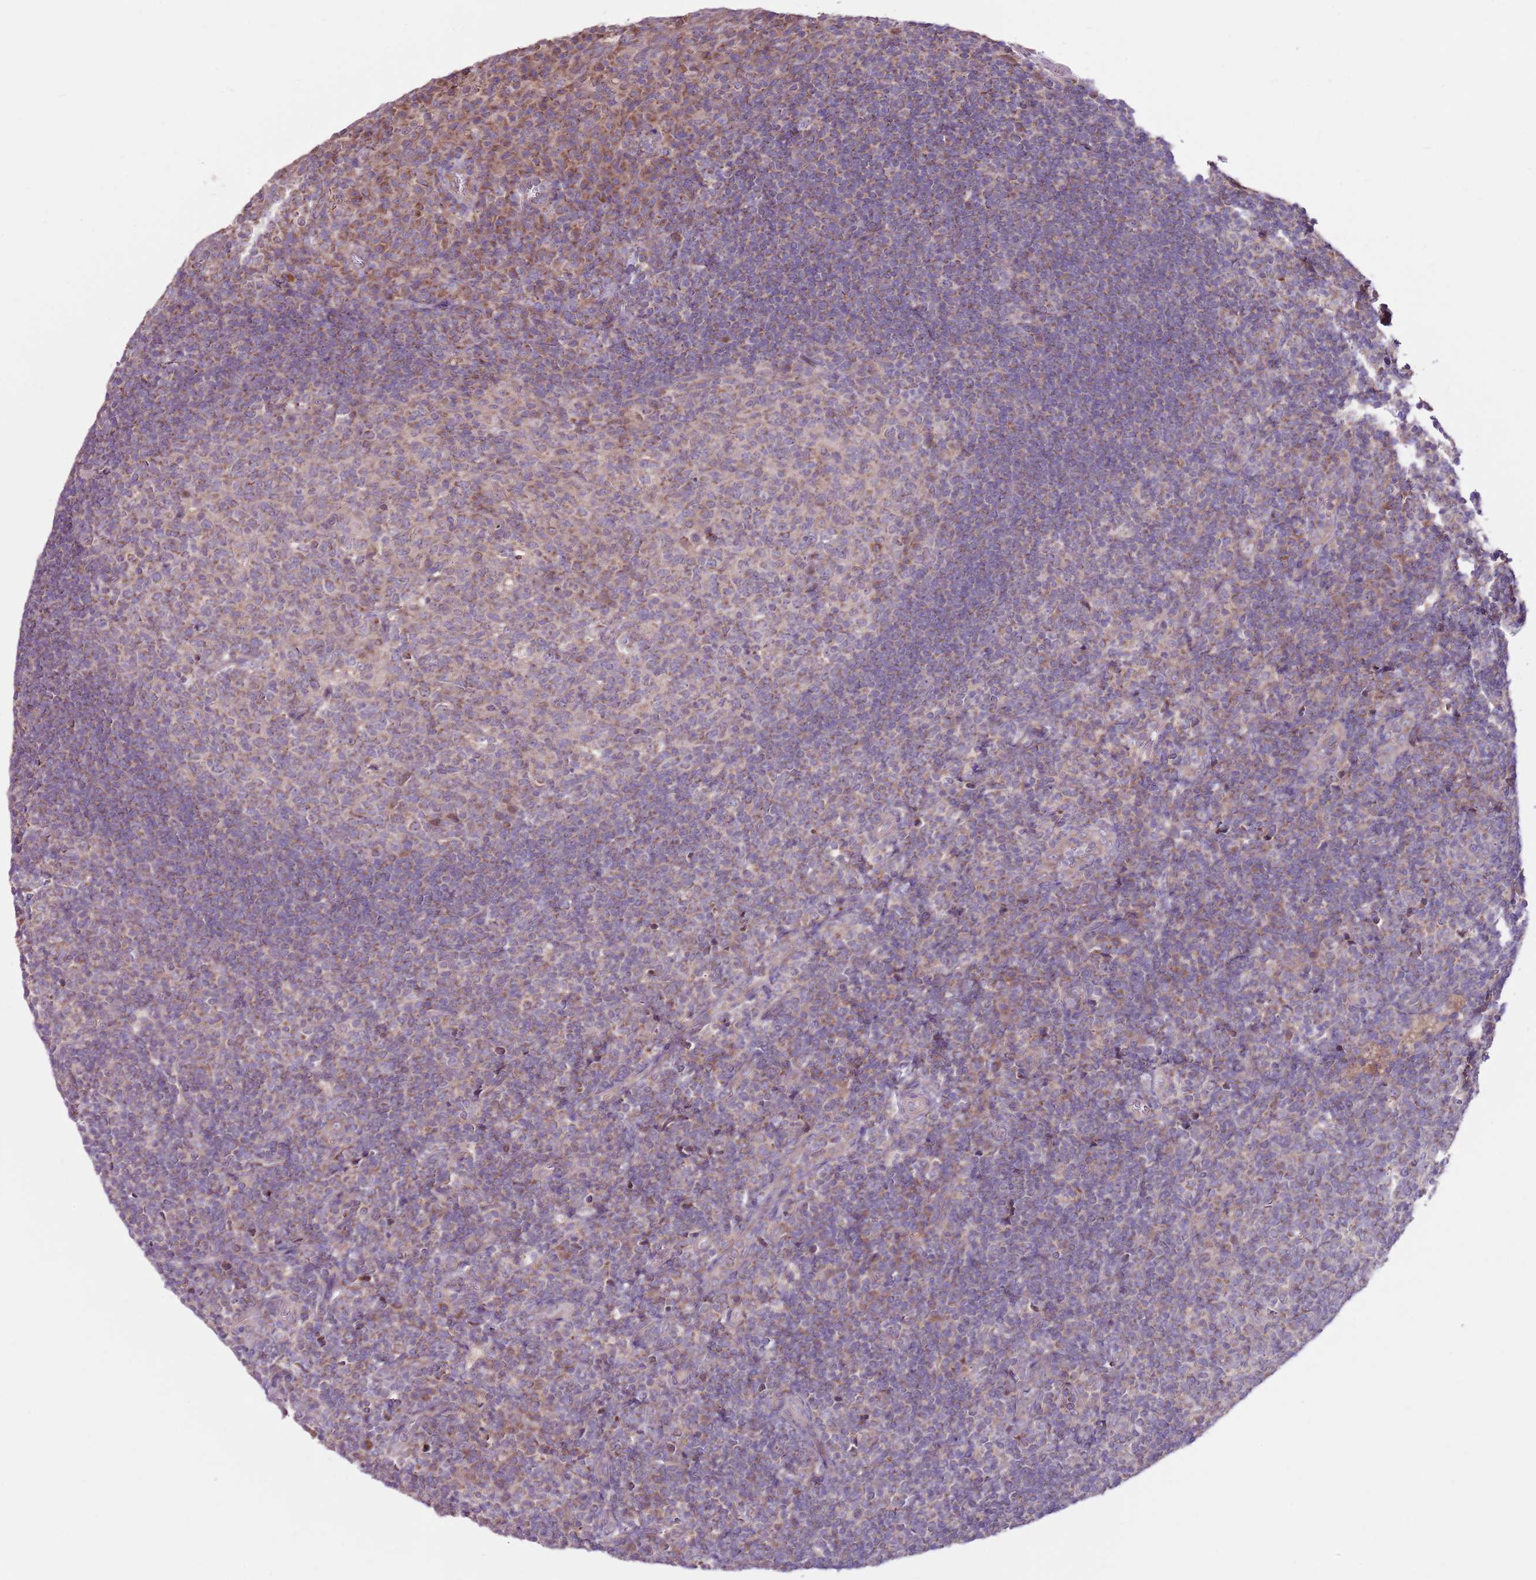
{"staining": {"intensity": "moderate", "quantity": "25%-75%", "location": "cytoplasmic/membranous"}, "tissue": "tonsil", "cell_type": "Germinal center cells", "image_type": "normal", "snomed": [{"axis": "morphology", "description": "Normal tissue, NOS"}, {"axis": "topography", "description": "Tonsil"}], "caption": "Immunohistochemistry micrograph of normal human tonsil stained for a protein (brown), which demonstrates medium levels of moderate cytoplasmic/membranous positivity in about 25%-75% of germinal center cells.", "gene": "SMG1", "patient": {"sex": "female", "age": 10}}